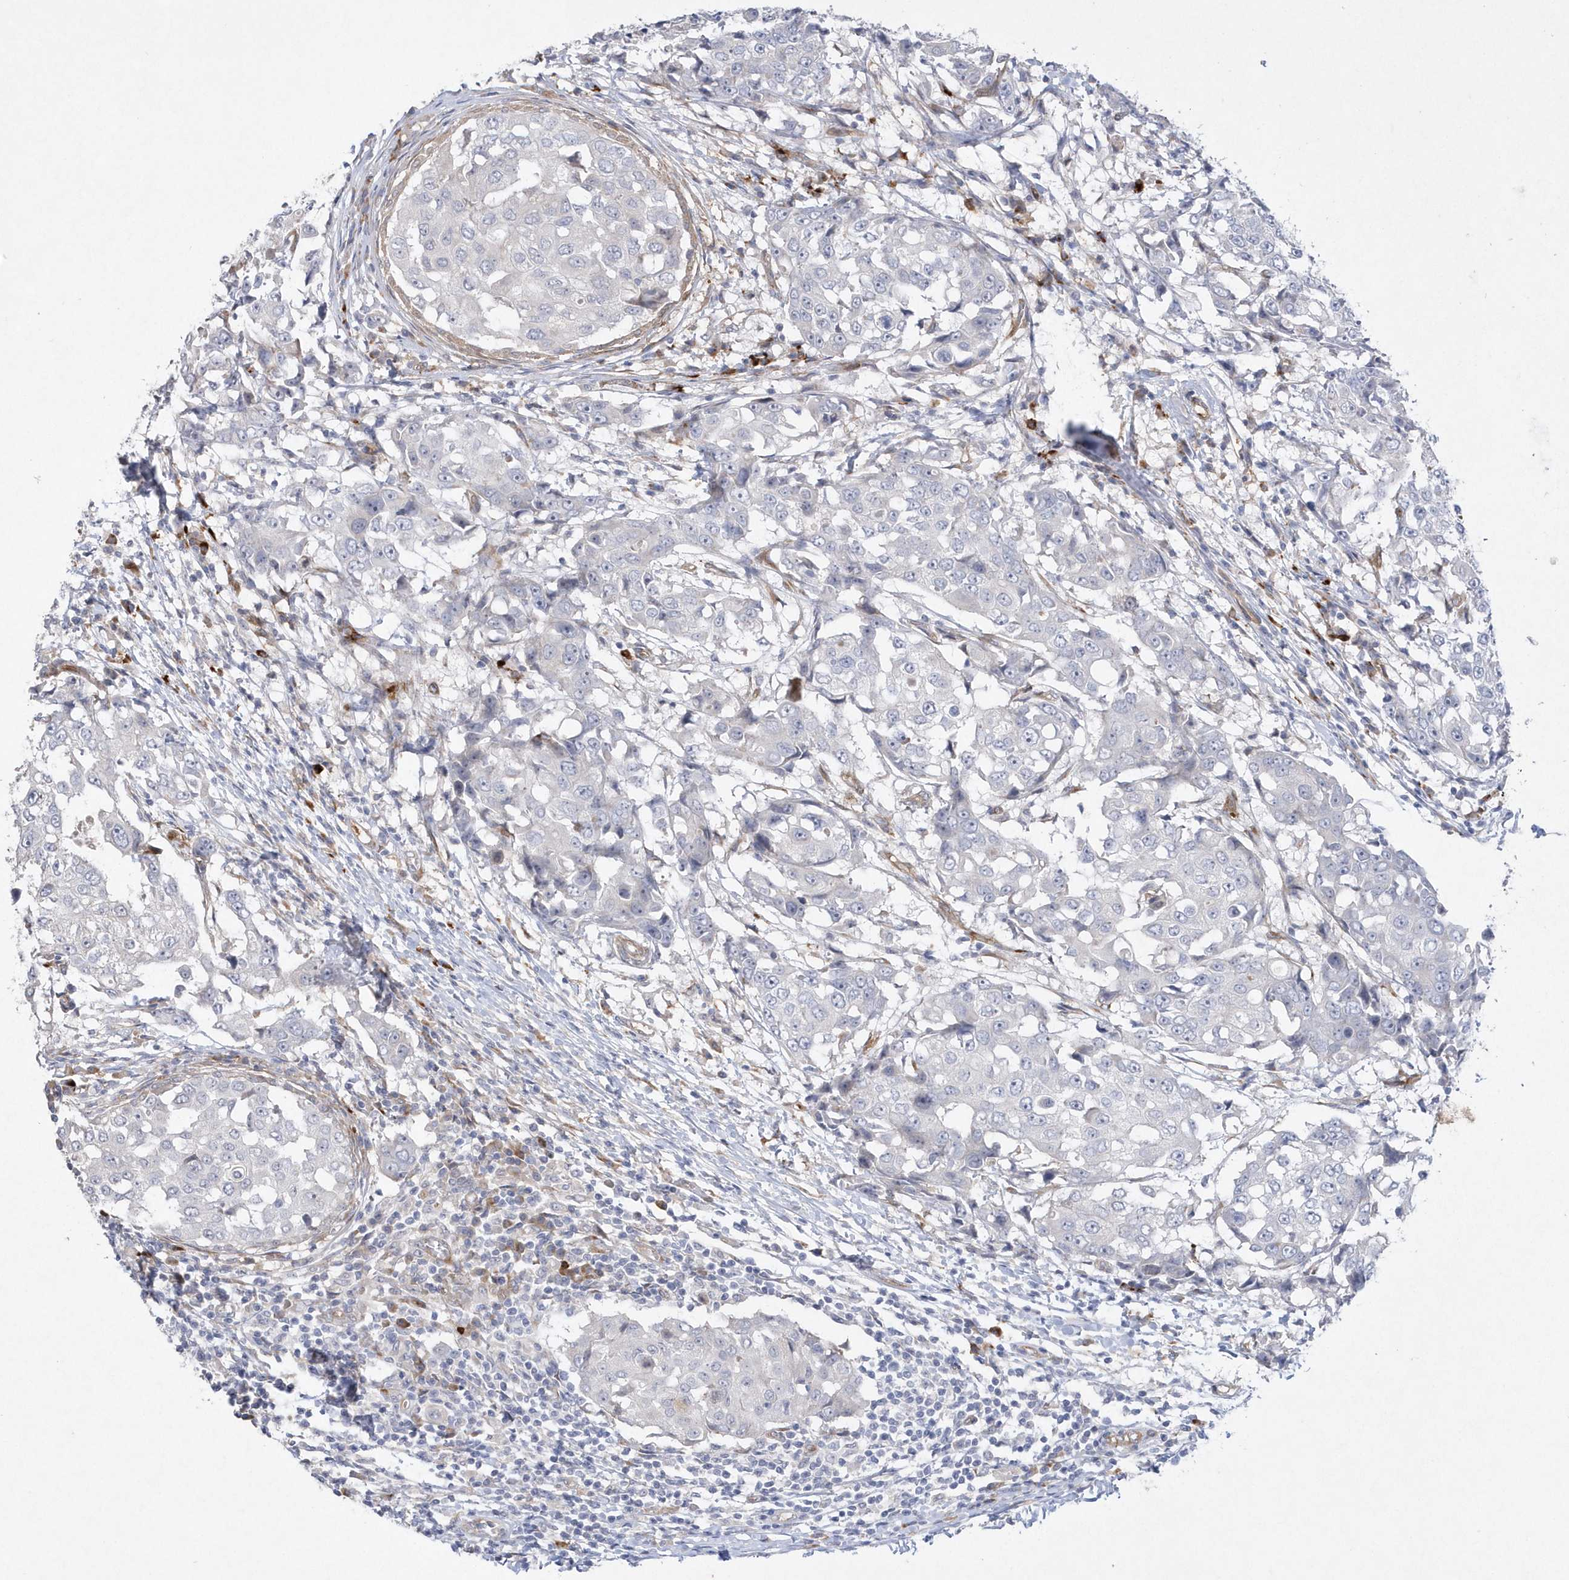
{"staining": {"intensity": "negative", "quantity": "none", "location": "none"}, "tissue": "breast cancer", "cell_type": "Tumor cells", "image_type": "cancer", "snomed": [{"axis": "morphology", "description": "Duct carcinoma"}, {"axis": "topography", "description": "Breast"}], "caption": "Intraductal carcinoma (breast) stained for a protein using immunohistochemistry (IHC) demonstrates no expression tumor cells.", "gene": "TMEM132B", "patient": {"sex": "female", "age": 27}}